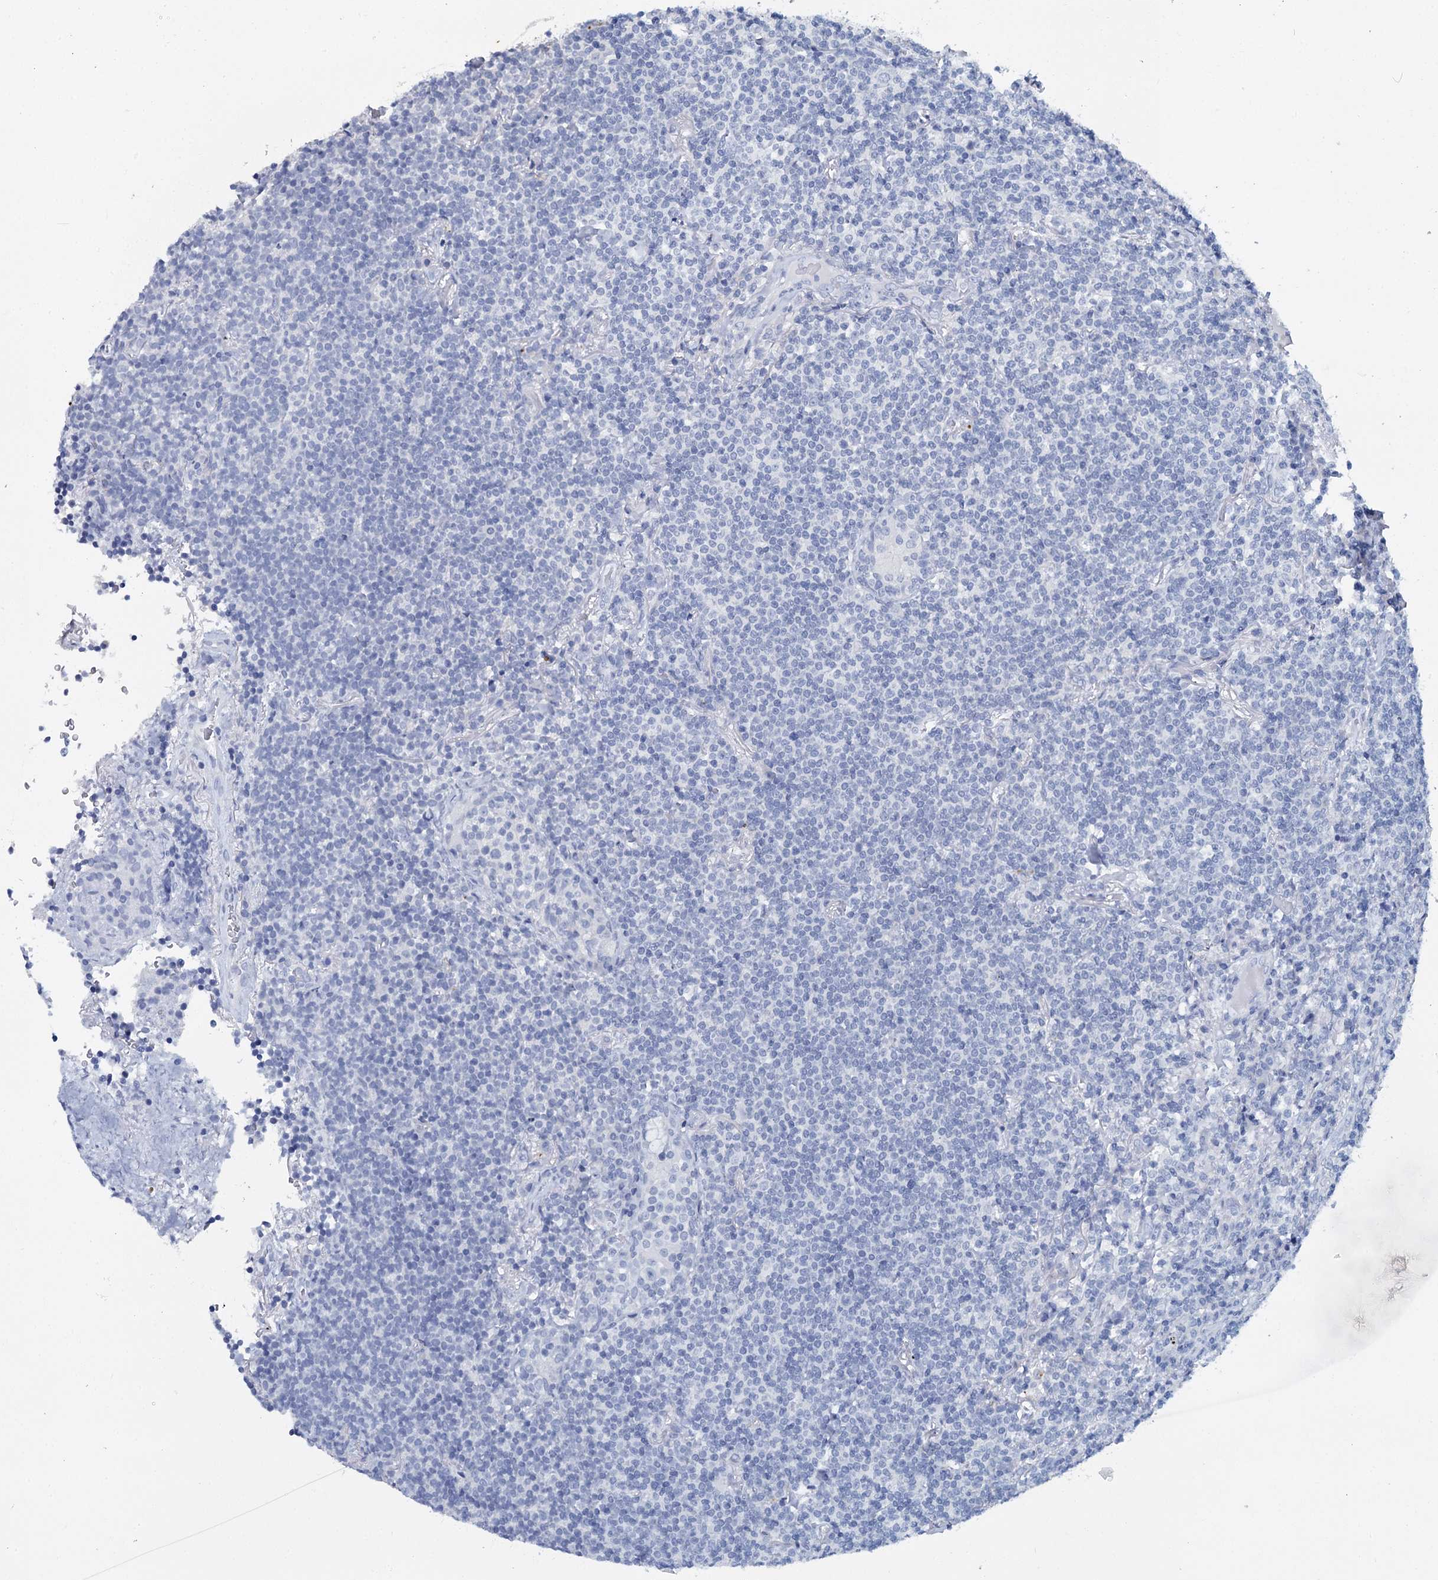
{"staining": {"intensity": "negative", "quantity": "none", "location": "none"}, "tissue": "lymphoma", "cell_type": "Tumor cells", "image_type": "cancer", "snomed": [{"axis": "morphology", "description": "Malignant lymphoma, non-Hodgkin's type, Low grade"}, {"axis": "topography", "description": "Lung"}], "caption": "Tumor cells are negative for protein expression in human lymphoma. The staining was performed using DAB (3,3'-diaminobenzidine) to visualize the protein expression in brown, while the nuclei were stained in blue with hematoxylin (Magnification: 20x).", "gene": "METTL7B", "patient": {"sex": "female", "age": 71}}